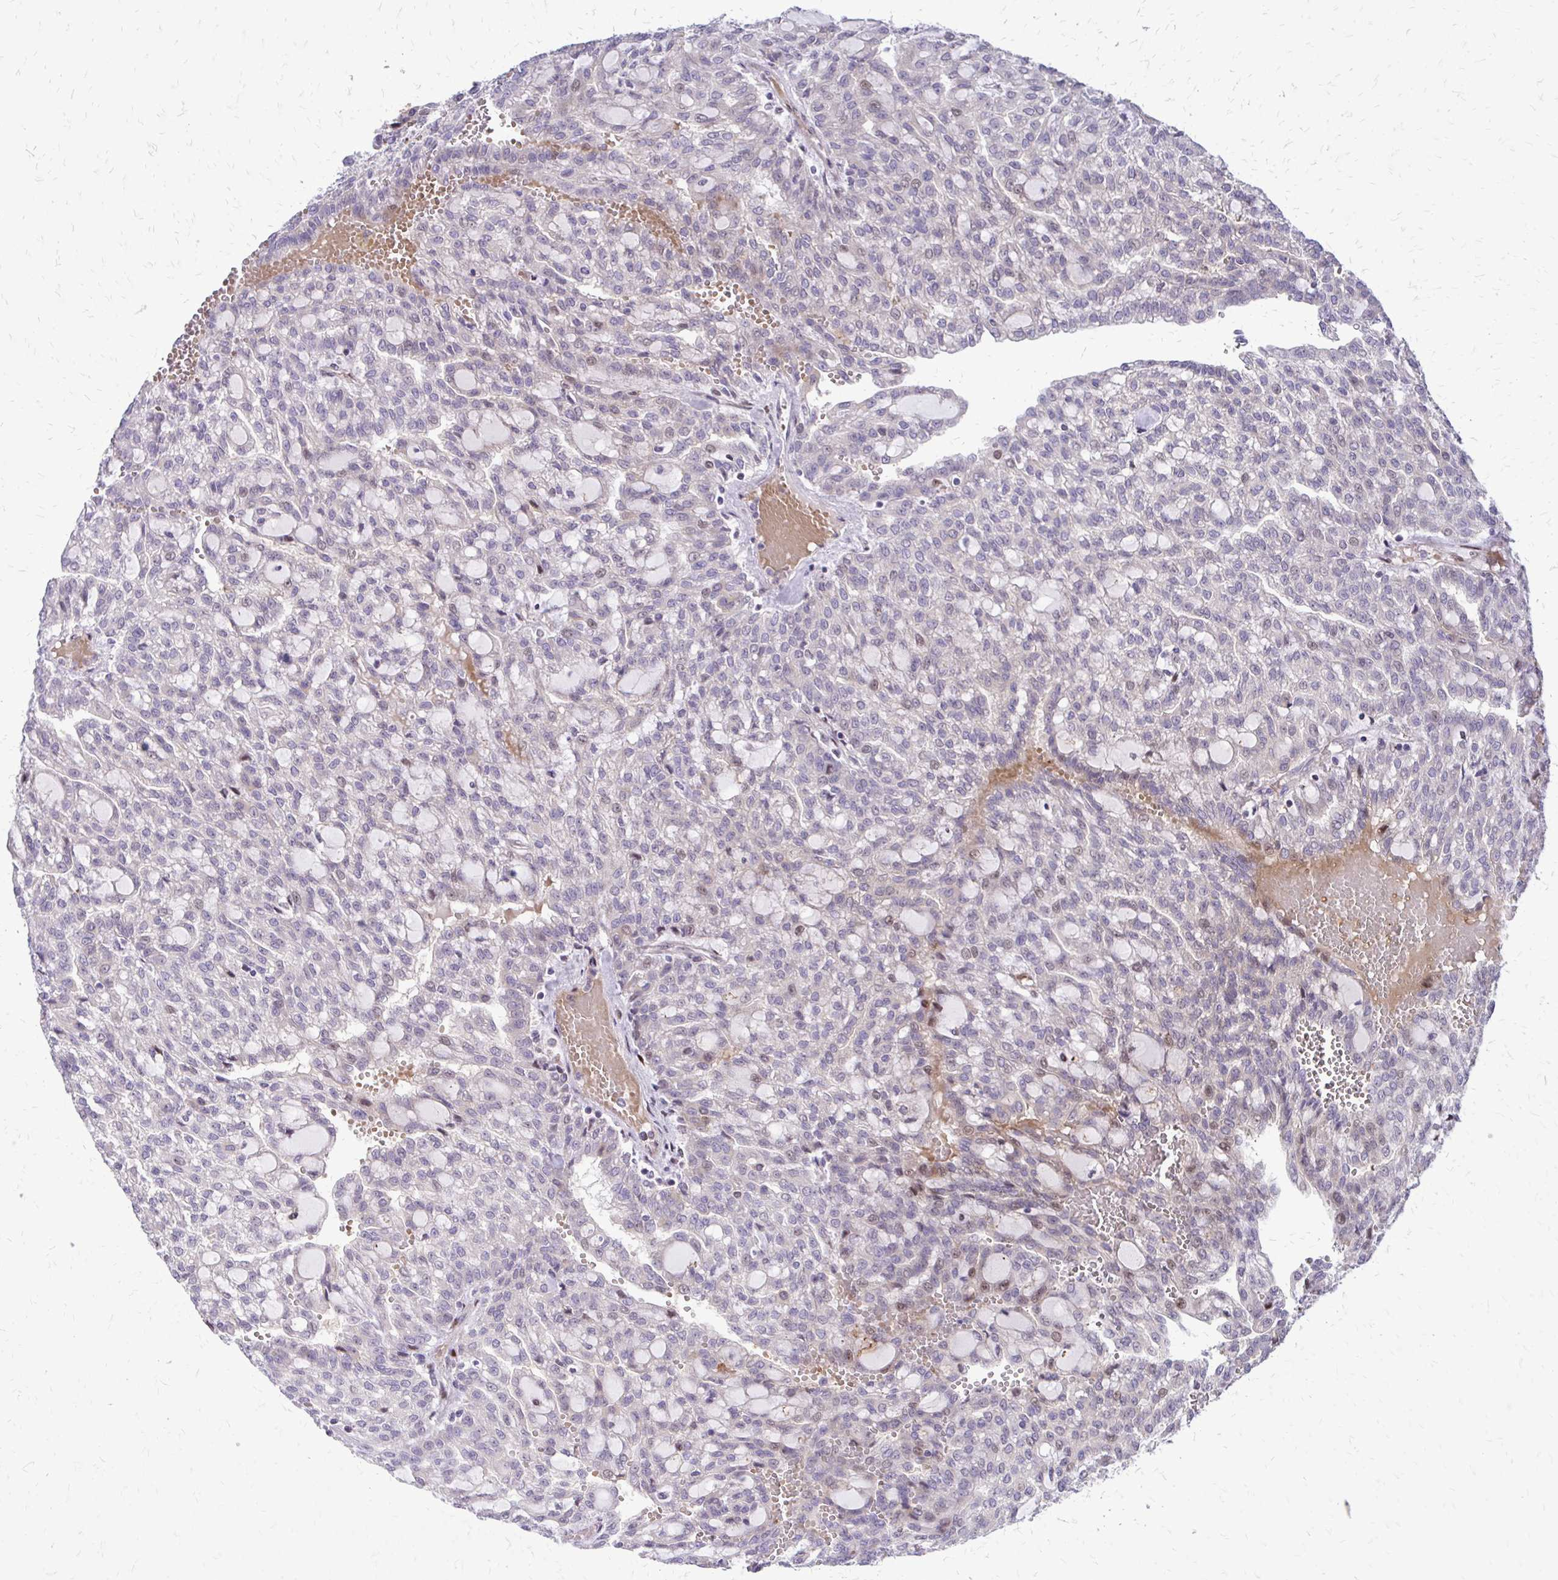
{"staining": {"intensity": "weak", "quantity": "<25%", "location": "nuclear"}, "tissue": "renal cancer", "cell_type": "Tumor cells", "image_type": "cancer", "snomed": [{"axis": "morphology", "description": "Adenocarcinoma, NOS"}, {"axis": "topography", "description": "Kidney"}], "caption": "Micrograph shows no significant protein positivity in tumor cells of adenocarcinoma (renal). (Stains: DAB immunohistochemistry (IHC) with hematoxylin counter stain, Microscopy: brightfield microscopy at high magnification).", "gene": "PPDPFL", "patient": {"sex": "male", "age": 63}}